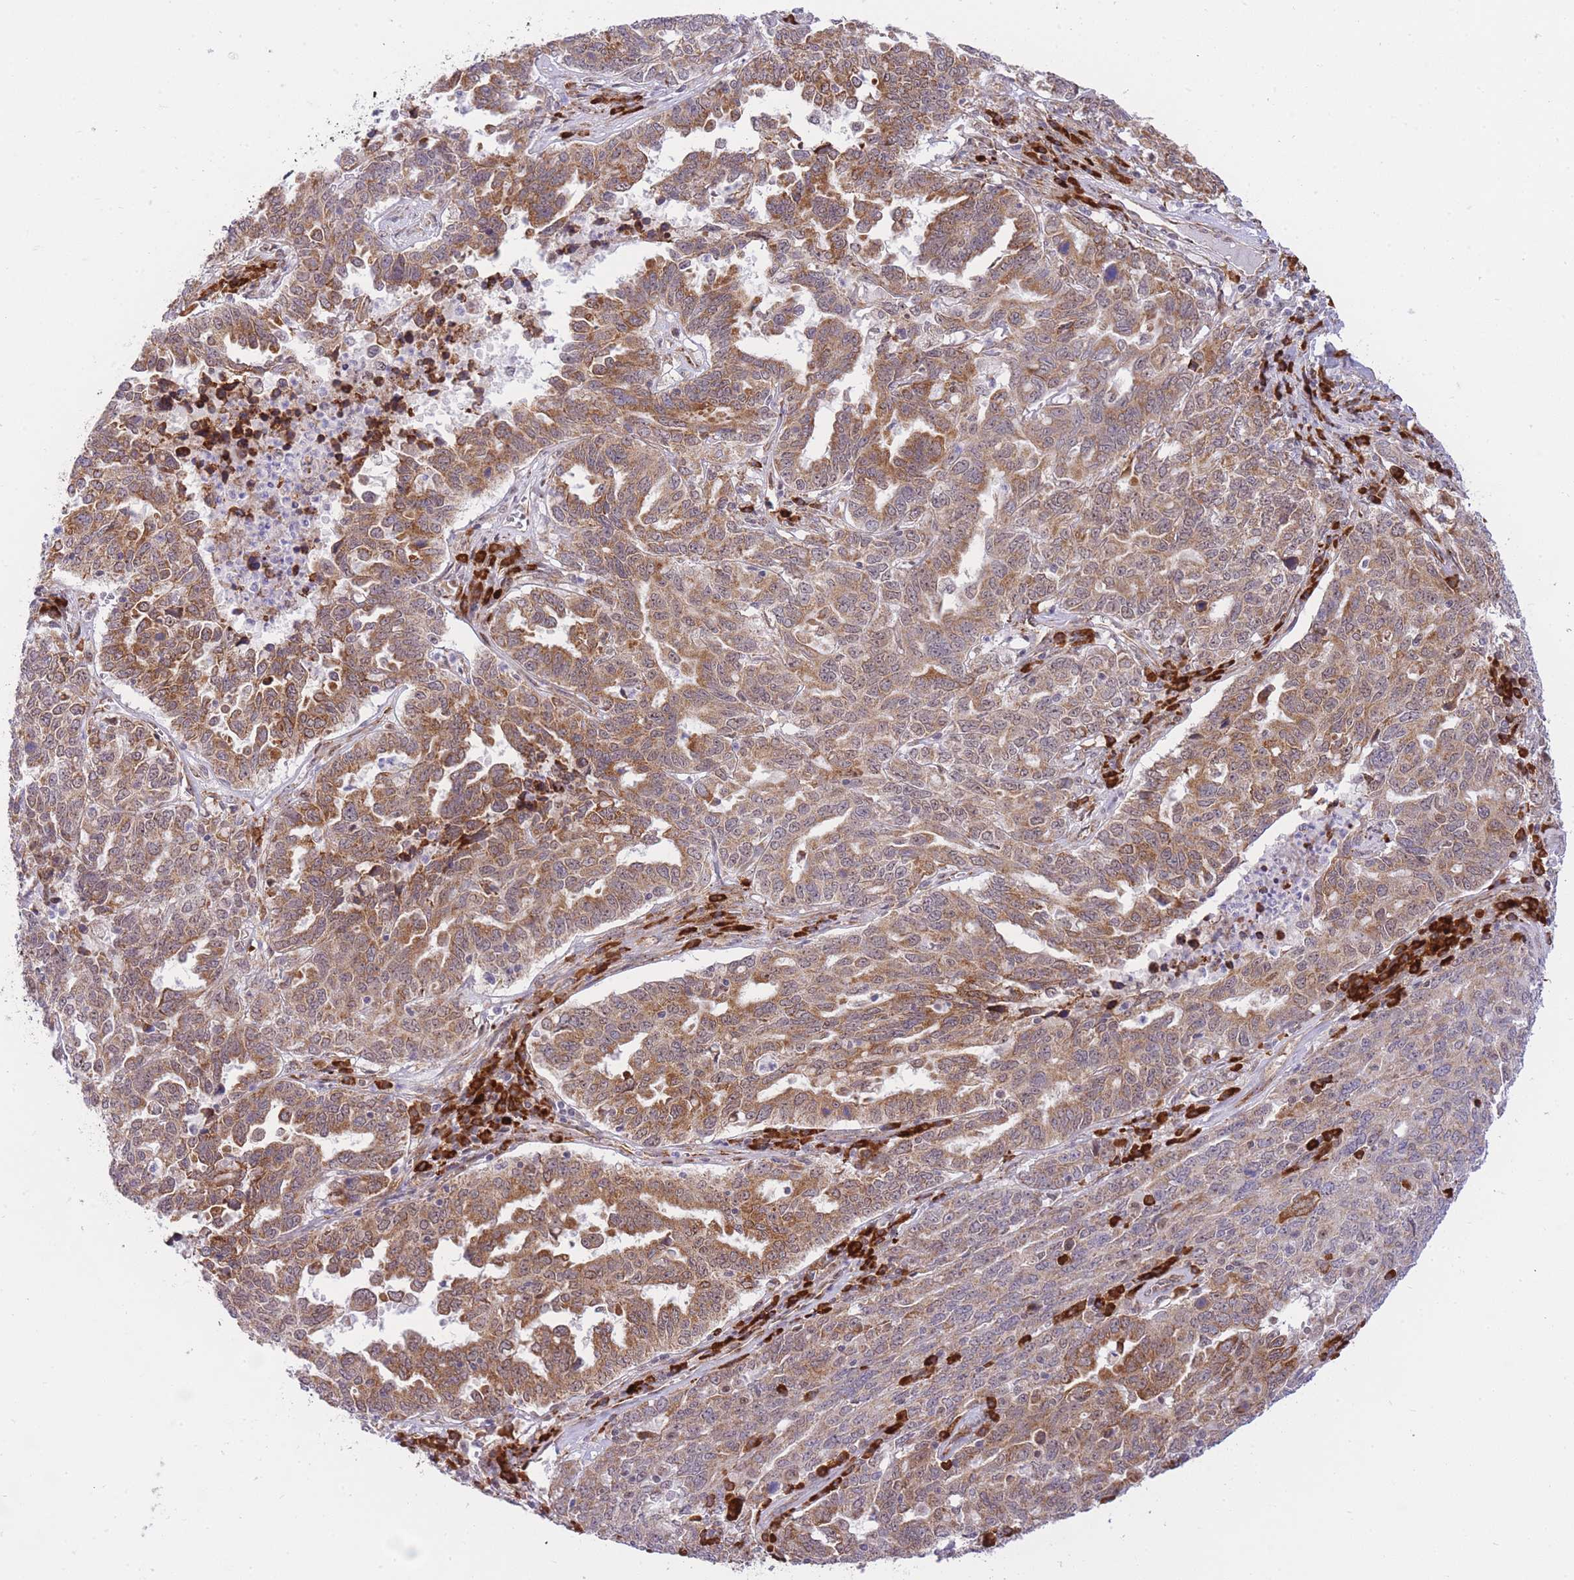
{"staining": {"intensity": "moderate", "quantity": ">75%", "location": "cytoplasmic/membranous"}, "tissue": "ovarian cancer", "cell_type": "Tumor cells", "image_type": "cancer", "snomed": [{"axis": "morphology", "description": "Carcinoma, endometroid"}, {"axis": "topography", "description": "Ovary"}], "caption": "Protein expression analysis of ovarian endometroid carcinoma displays moderate cytoplasmic/membranous staining in about >75% of tumor cells. (IHC, brightfield microscopy, high magnification).", "gene": "EXOSC8", "patient": {"sex": "female", "age": 62}}